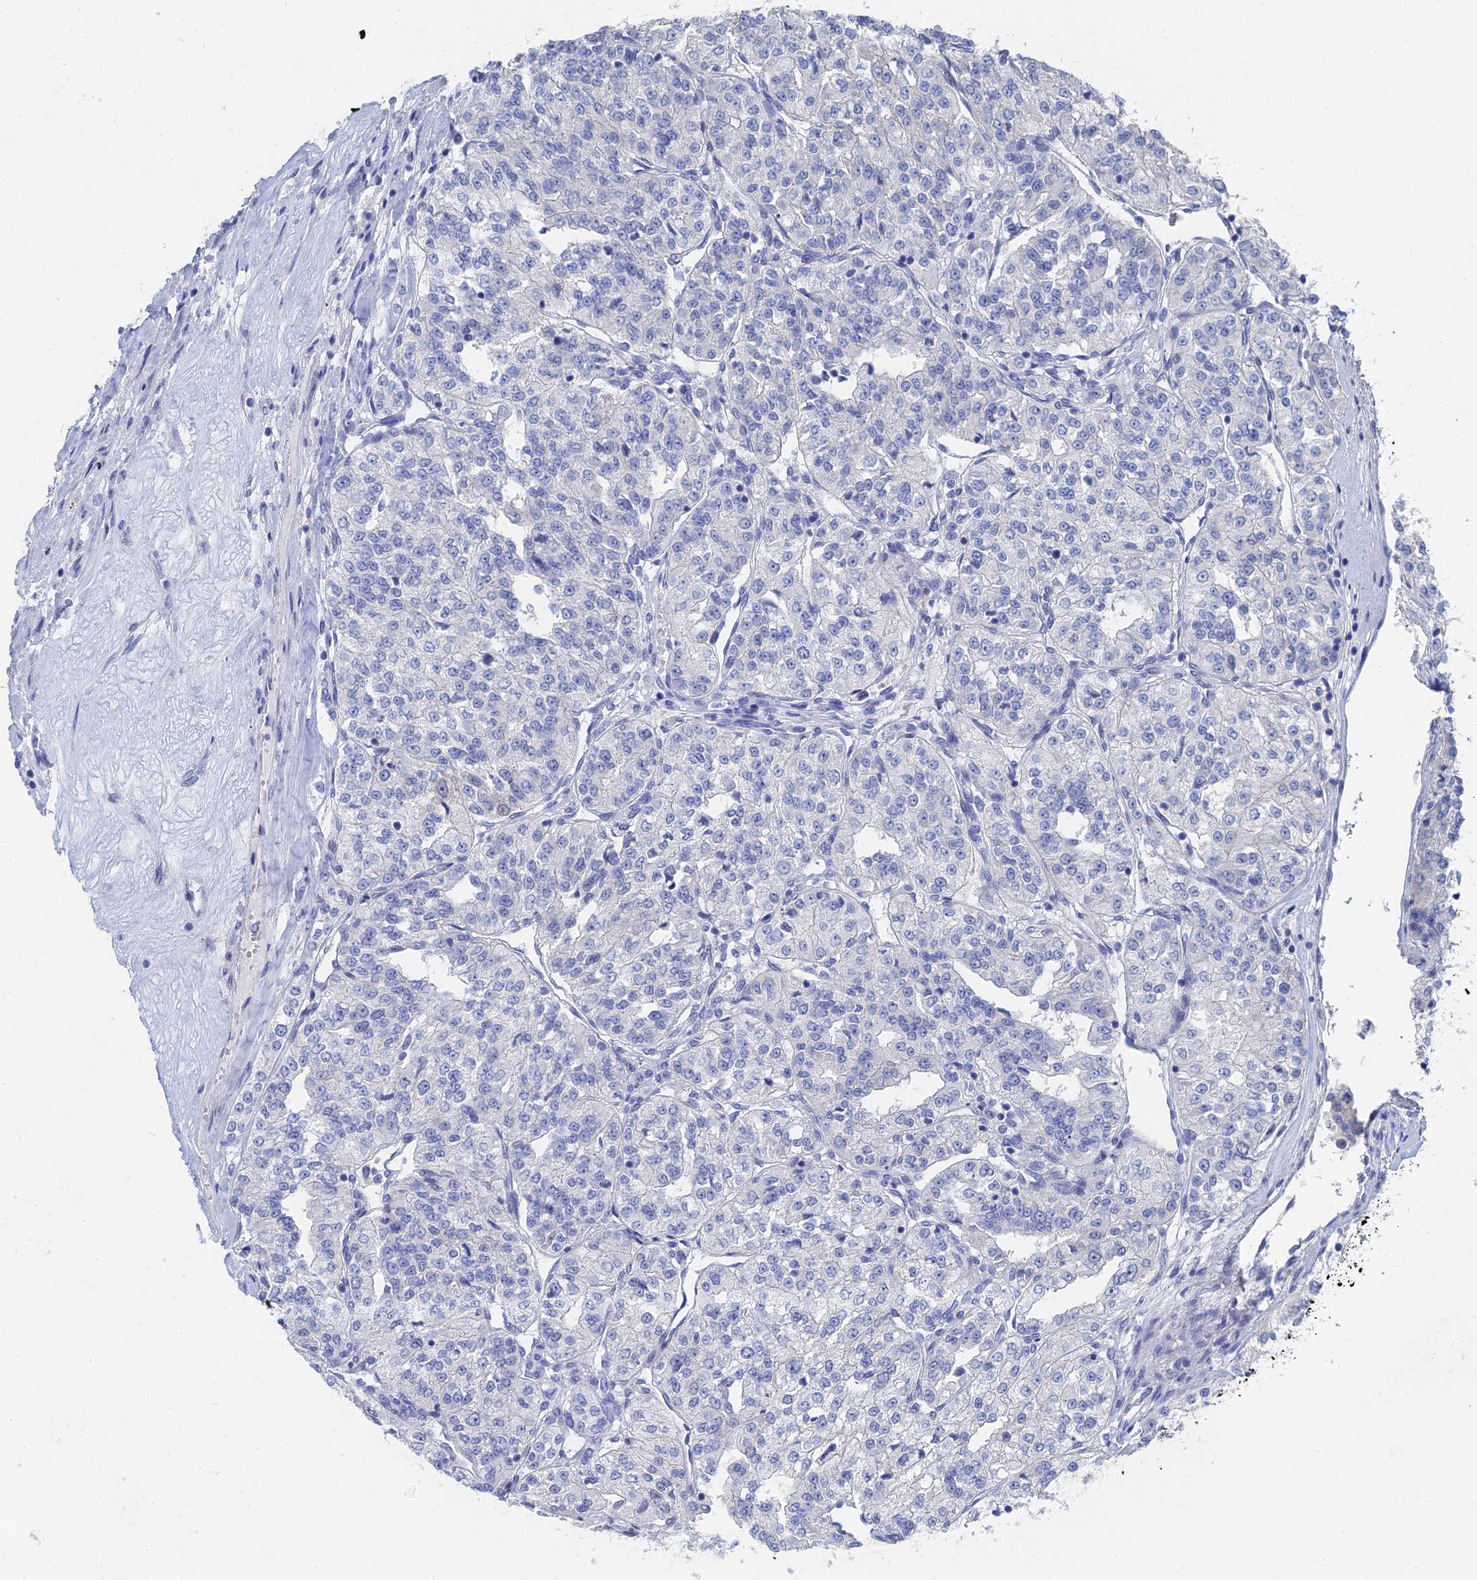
{"staining": {"intensity": "negative", "quantity": "none", "location": "none"}, "tissue": "renal cancer", "cell_type": "Tumor cells", "image_type": "cancer", "snomed": [{"axis": "morphology", "description": "Adenocarcinoma, NOS"}, {"axis": "topography", "description": "Kidney"}], "caption": "A high-resolution histopathology image shows IHC staining of renal cancer (adenocarcinoma), which reveals no significant expression in tumor cells. Nuclei are stained in blue.", "gene": "GFAP", "patient": {"sex": "female", "age": 63}}